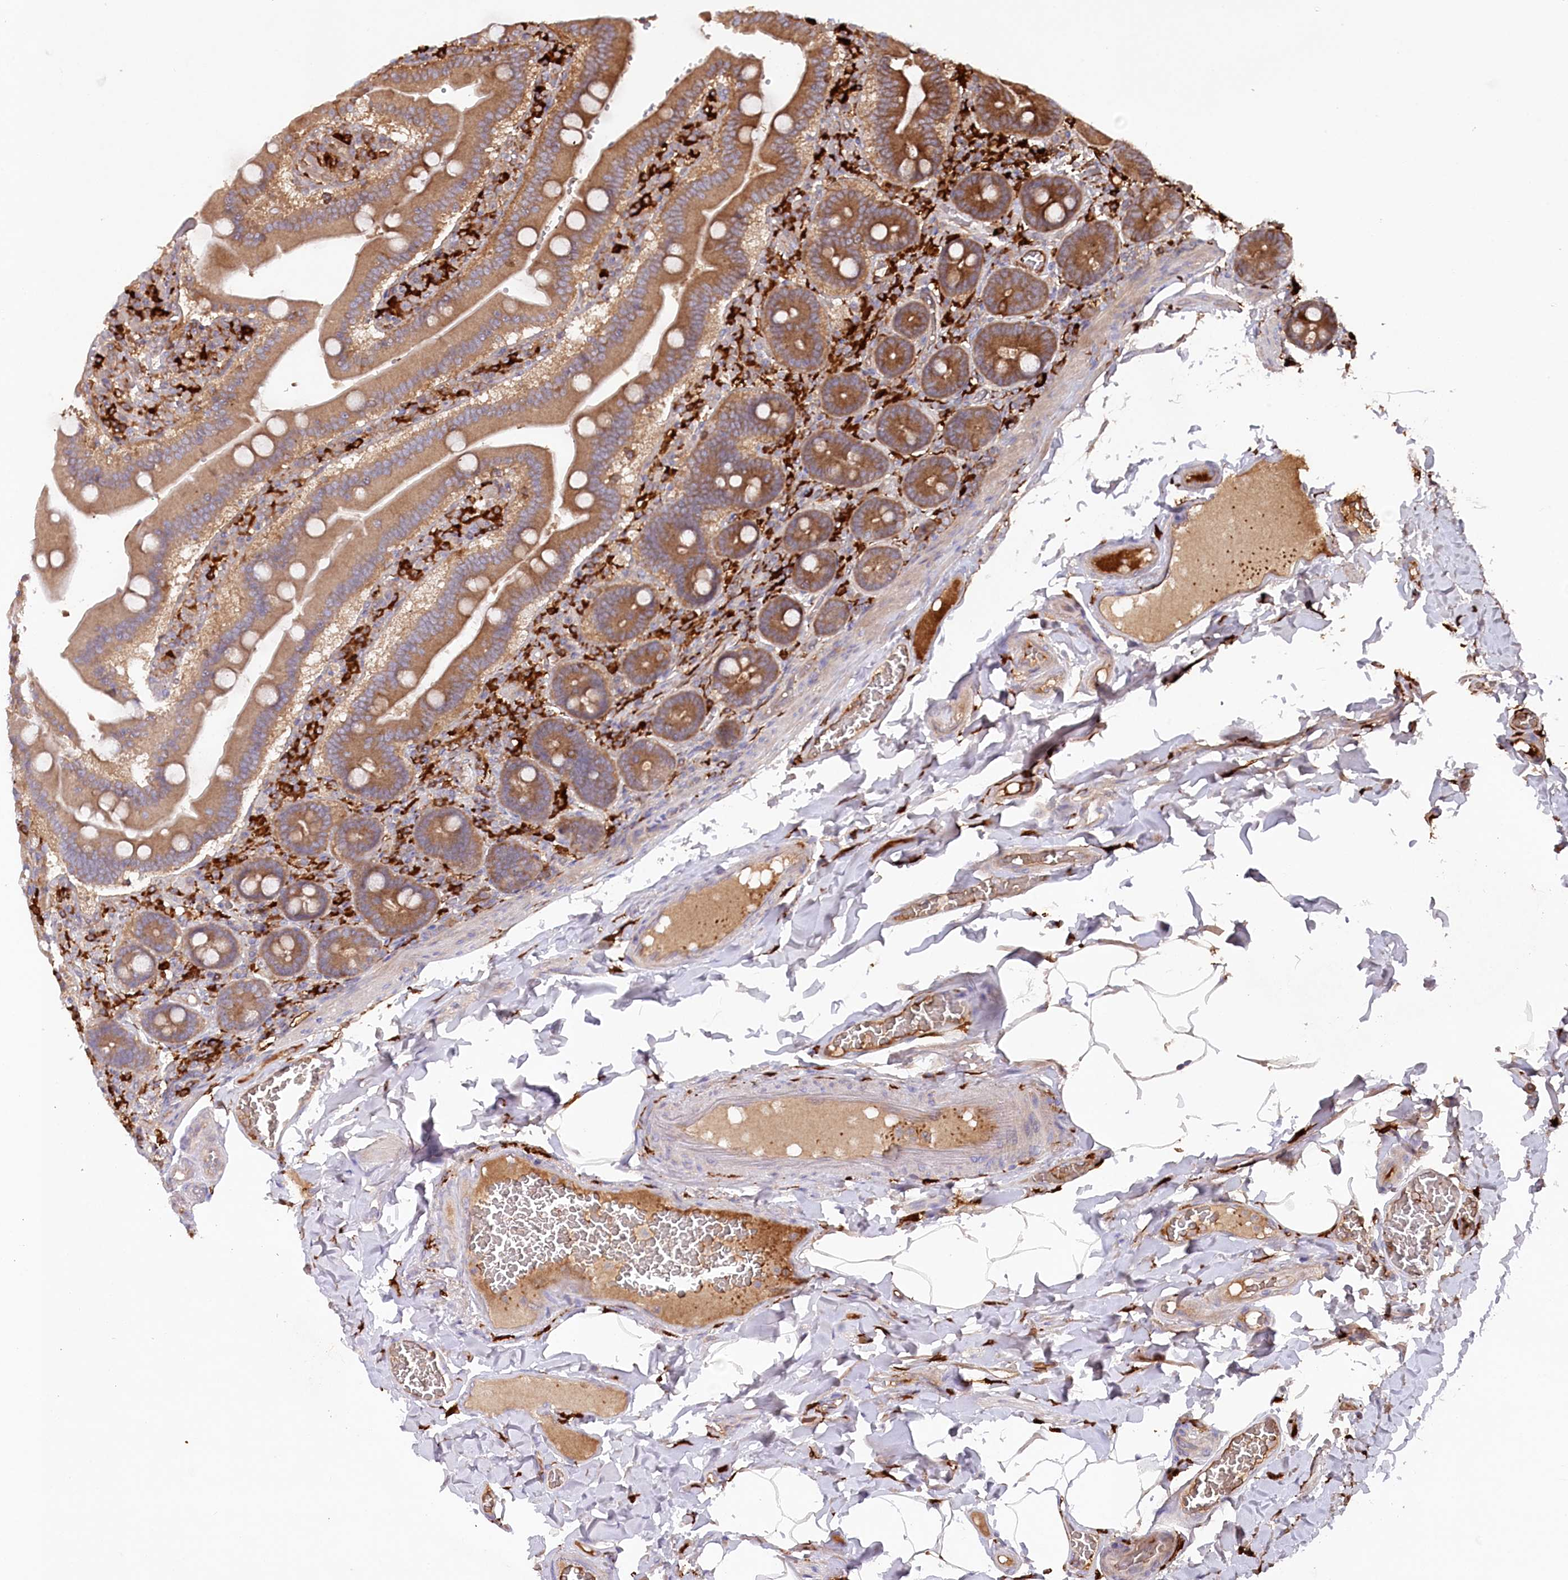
{"staining": {"intensity": "strong", "quantity": ">75%", "location": "cytoplasmic/membranous"}, "tissue": "duodenum", "cell_type": "Glandular cells", "image_type": "normal", "snomed": [{"axis": "morphology", "description": "Normal tissue, NOS"}, {"axis": "topography", "description": "Duodenum"}], "caption": "This histopathology image reveals immunohistochemistry (IHC) staining of benign human duodenum, with high strong cytoplasmic/membranous positivity in about >75% of glandular cells.", "gene": "PPP1R21", "patient": {"sex": "female", "age": 62}}